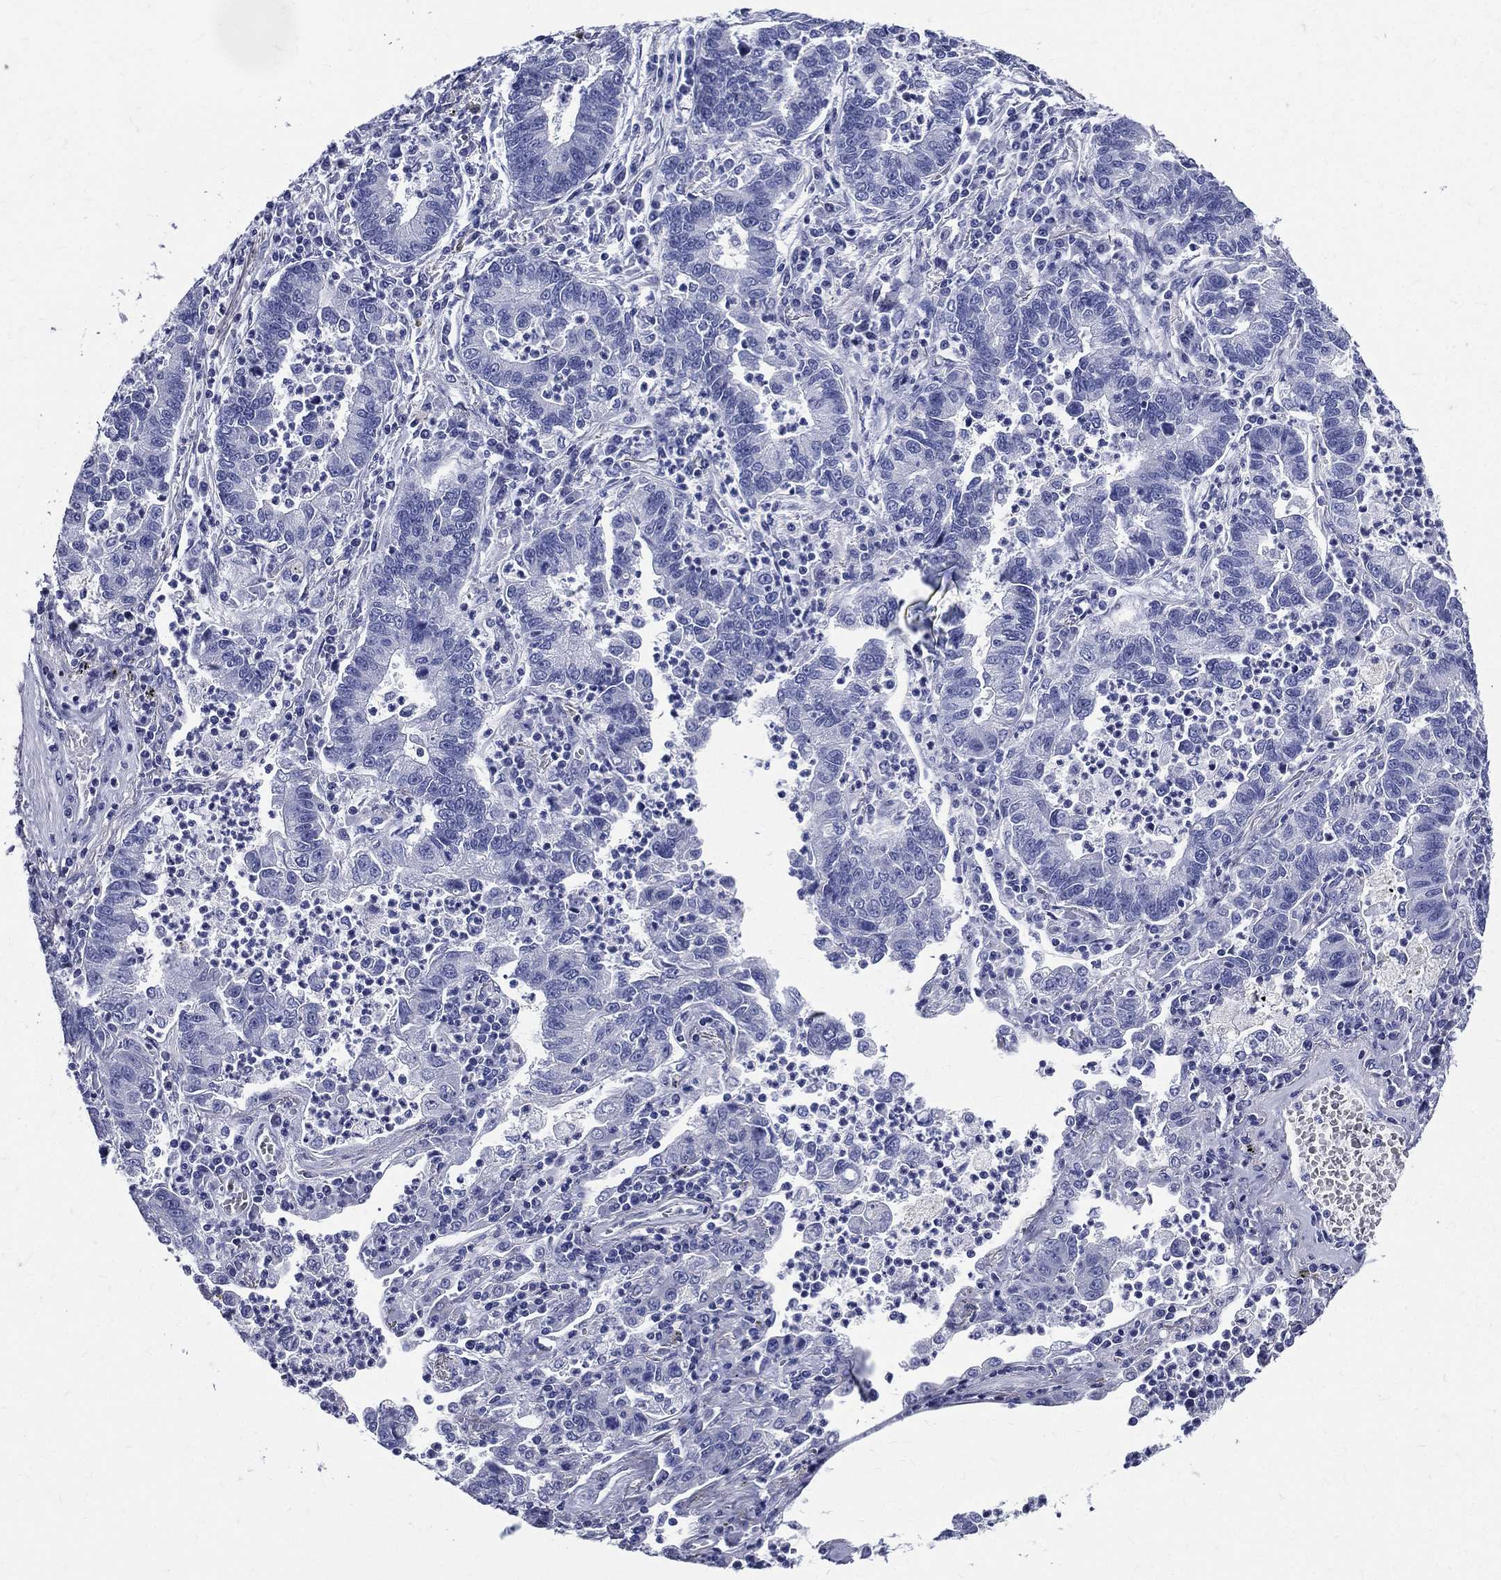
{"staining": {"intensity": "negative", "quantity": "none", "location": "none"}, "tissue": "lung cancer", "cell_type": "Tumor cells", "image_type": "cancer", "snomed": [{"axis": "morphology", "description": "Adenocarcinoma, NOS"}, {"axis": "topography", "description": "Lung"}], "caption": "The micrograph reveals no staining of tumor cells in adenocarcinoma (lung).", "gene": "DPYS", "patient": {"sex": "female", "age": 57}}